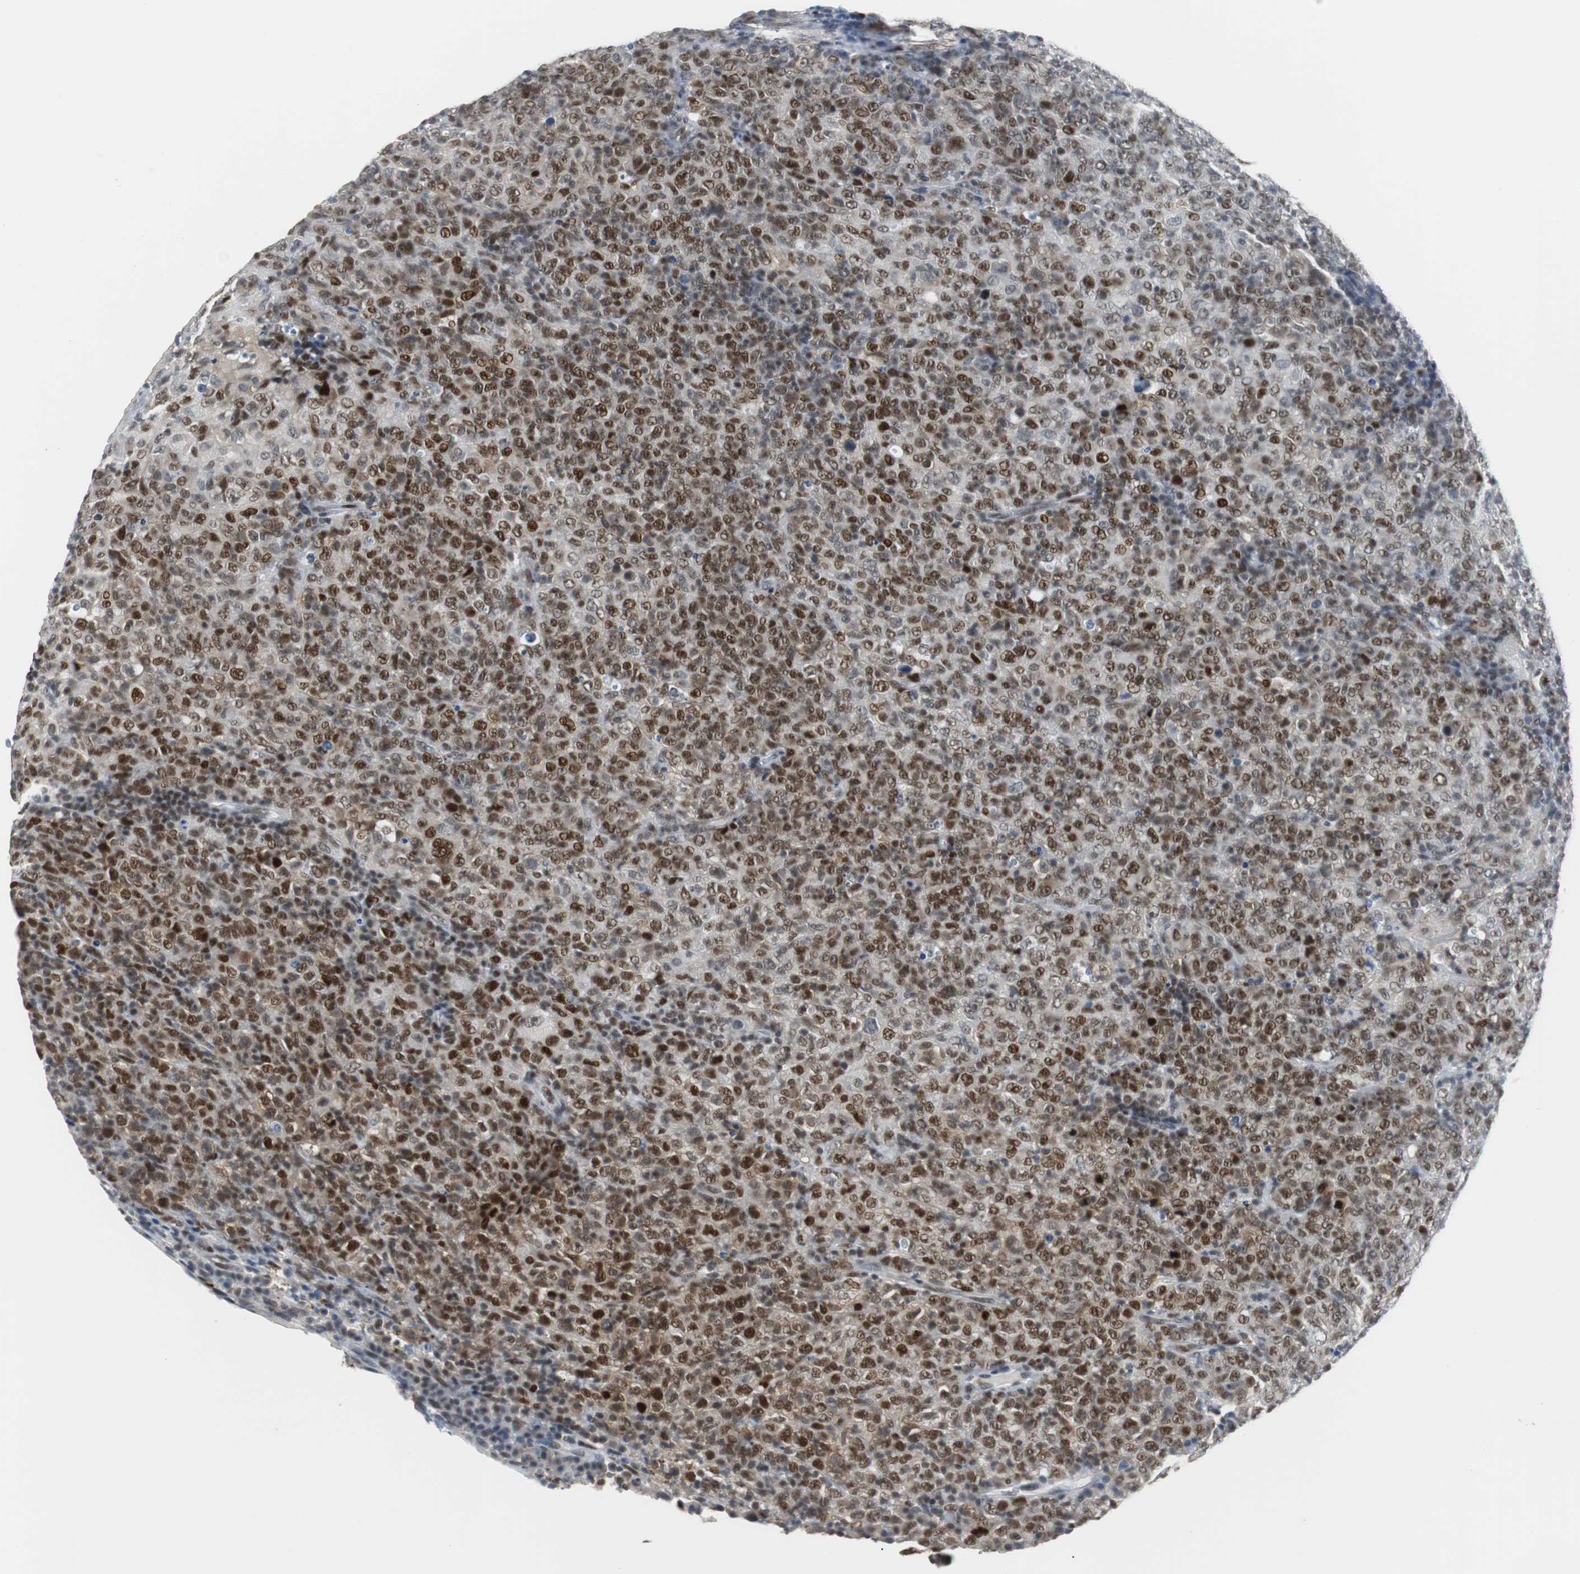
{"staining": {"intensity": "moderate", "quantity": ">75%", "location": "nuclear"}, "tissue": "lymphoma", "cell_type": "Tumor cells", "image_type": "cancer", "snomed": [{"axis": "morphology", "description": "Malignant lymphoma, non-Hodgkin's type, High grade"}, {"axis": "topography", "description": "Tonsil"}], "caption": "Protein analysis of high-grade malignant lymphoma, non-Hodgkin's type tissue demonstrates moderate nuclear positivity in about >75% of tumor cells.", "gene": "SIRT1", "patient": {"sex": "female", "age": 36}}